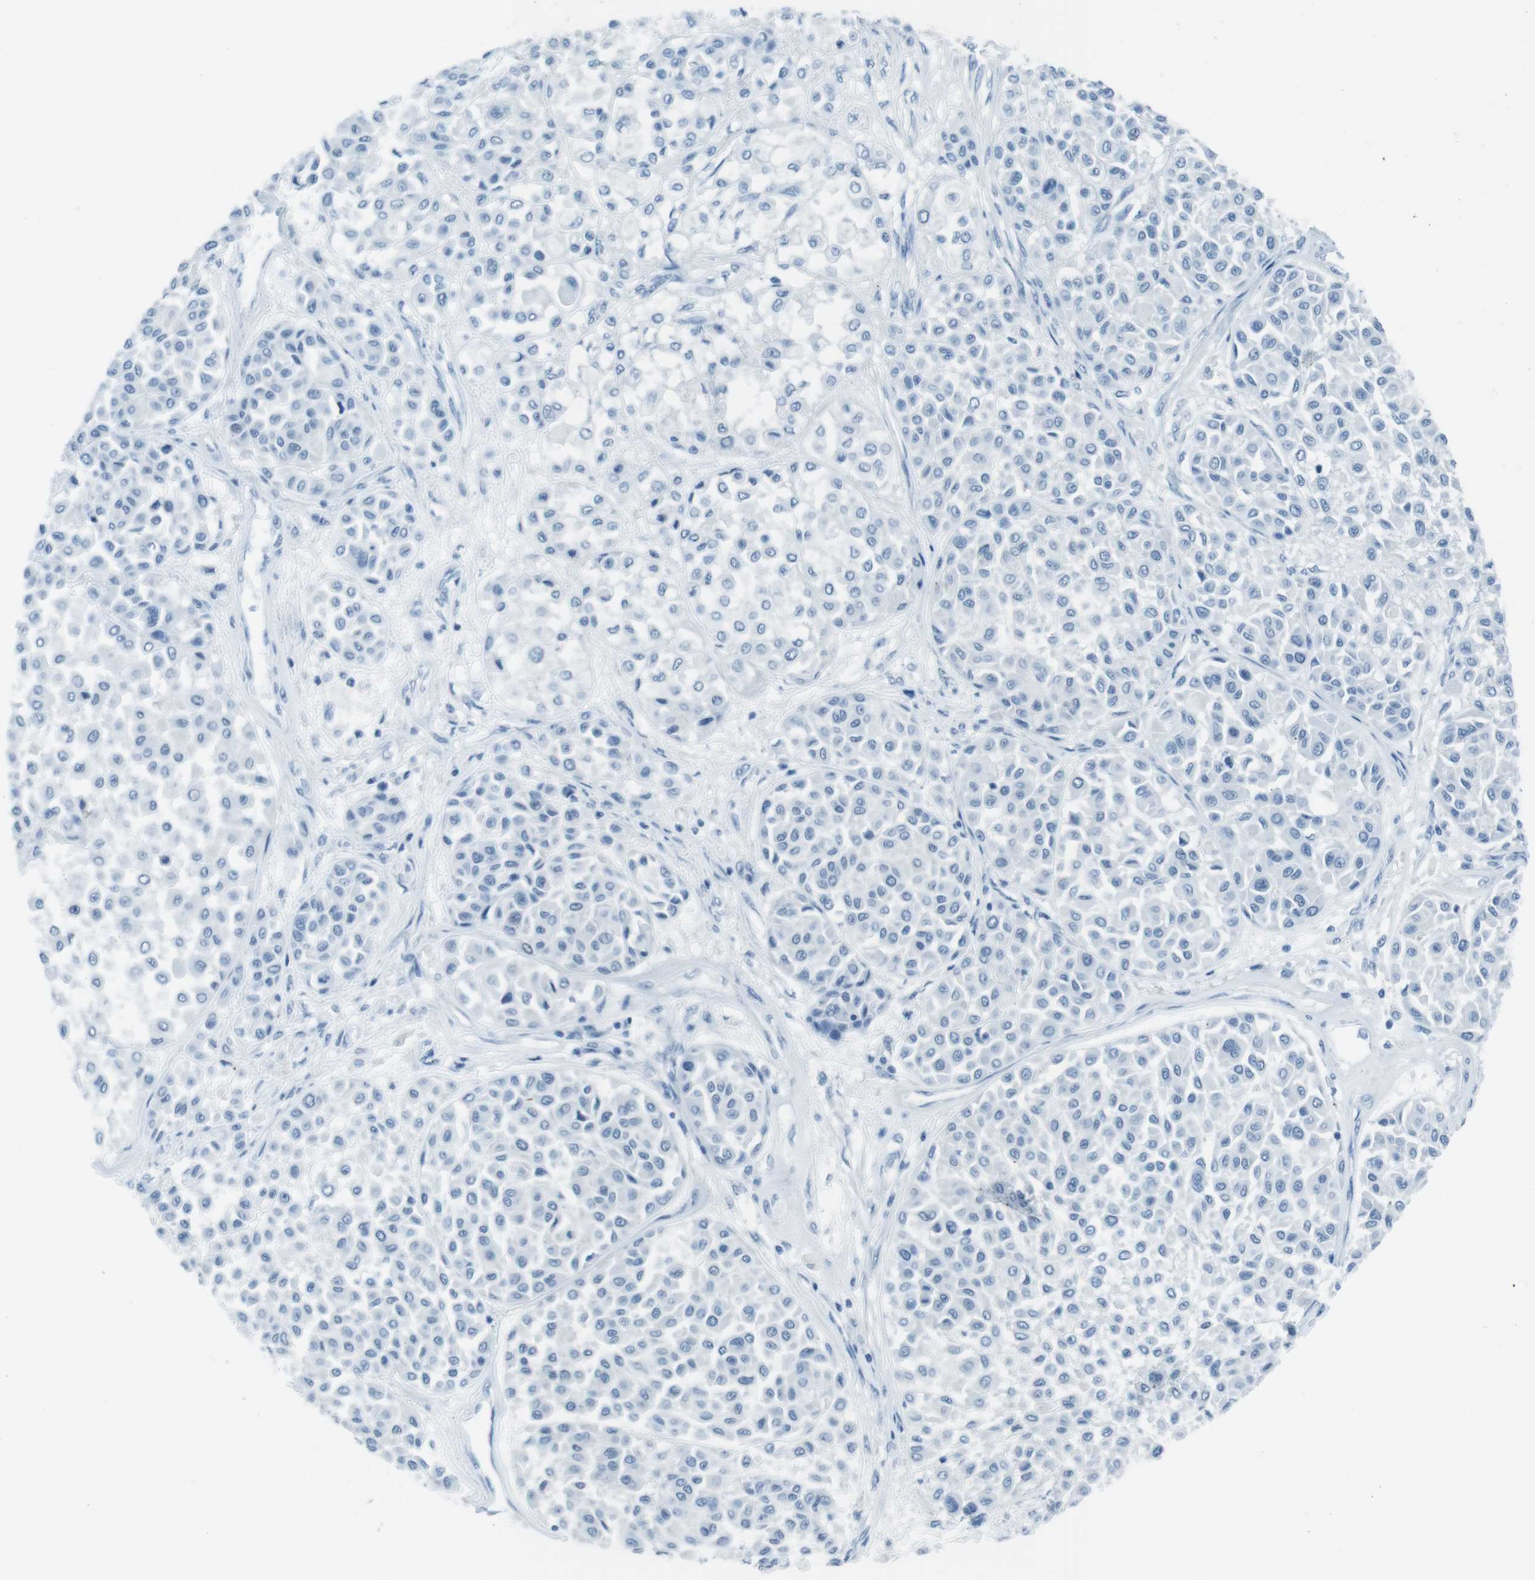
{"staining": {"intensity": "negative", "quantity": "none", "location": "none"}, "tissue": "melanoma", "cell_type": "Tumor cells", "image_type": "cancer", "snomed": [{"axis": "morphology", "description": "Malignant melanoma, Metastatic site"}, {"axis": "topography", "description": "Soft tissue"}], "caption": "This is an IHC photomicrograph of human melanoma. There is no staining in tumor cells.", "gene": "TMEM207", "patient": {"sex": "male", "age": 41}}